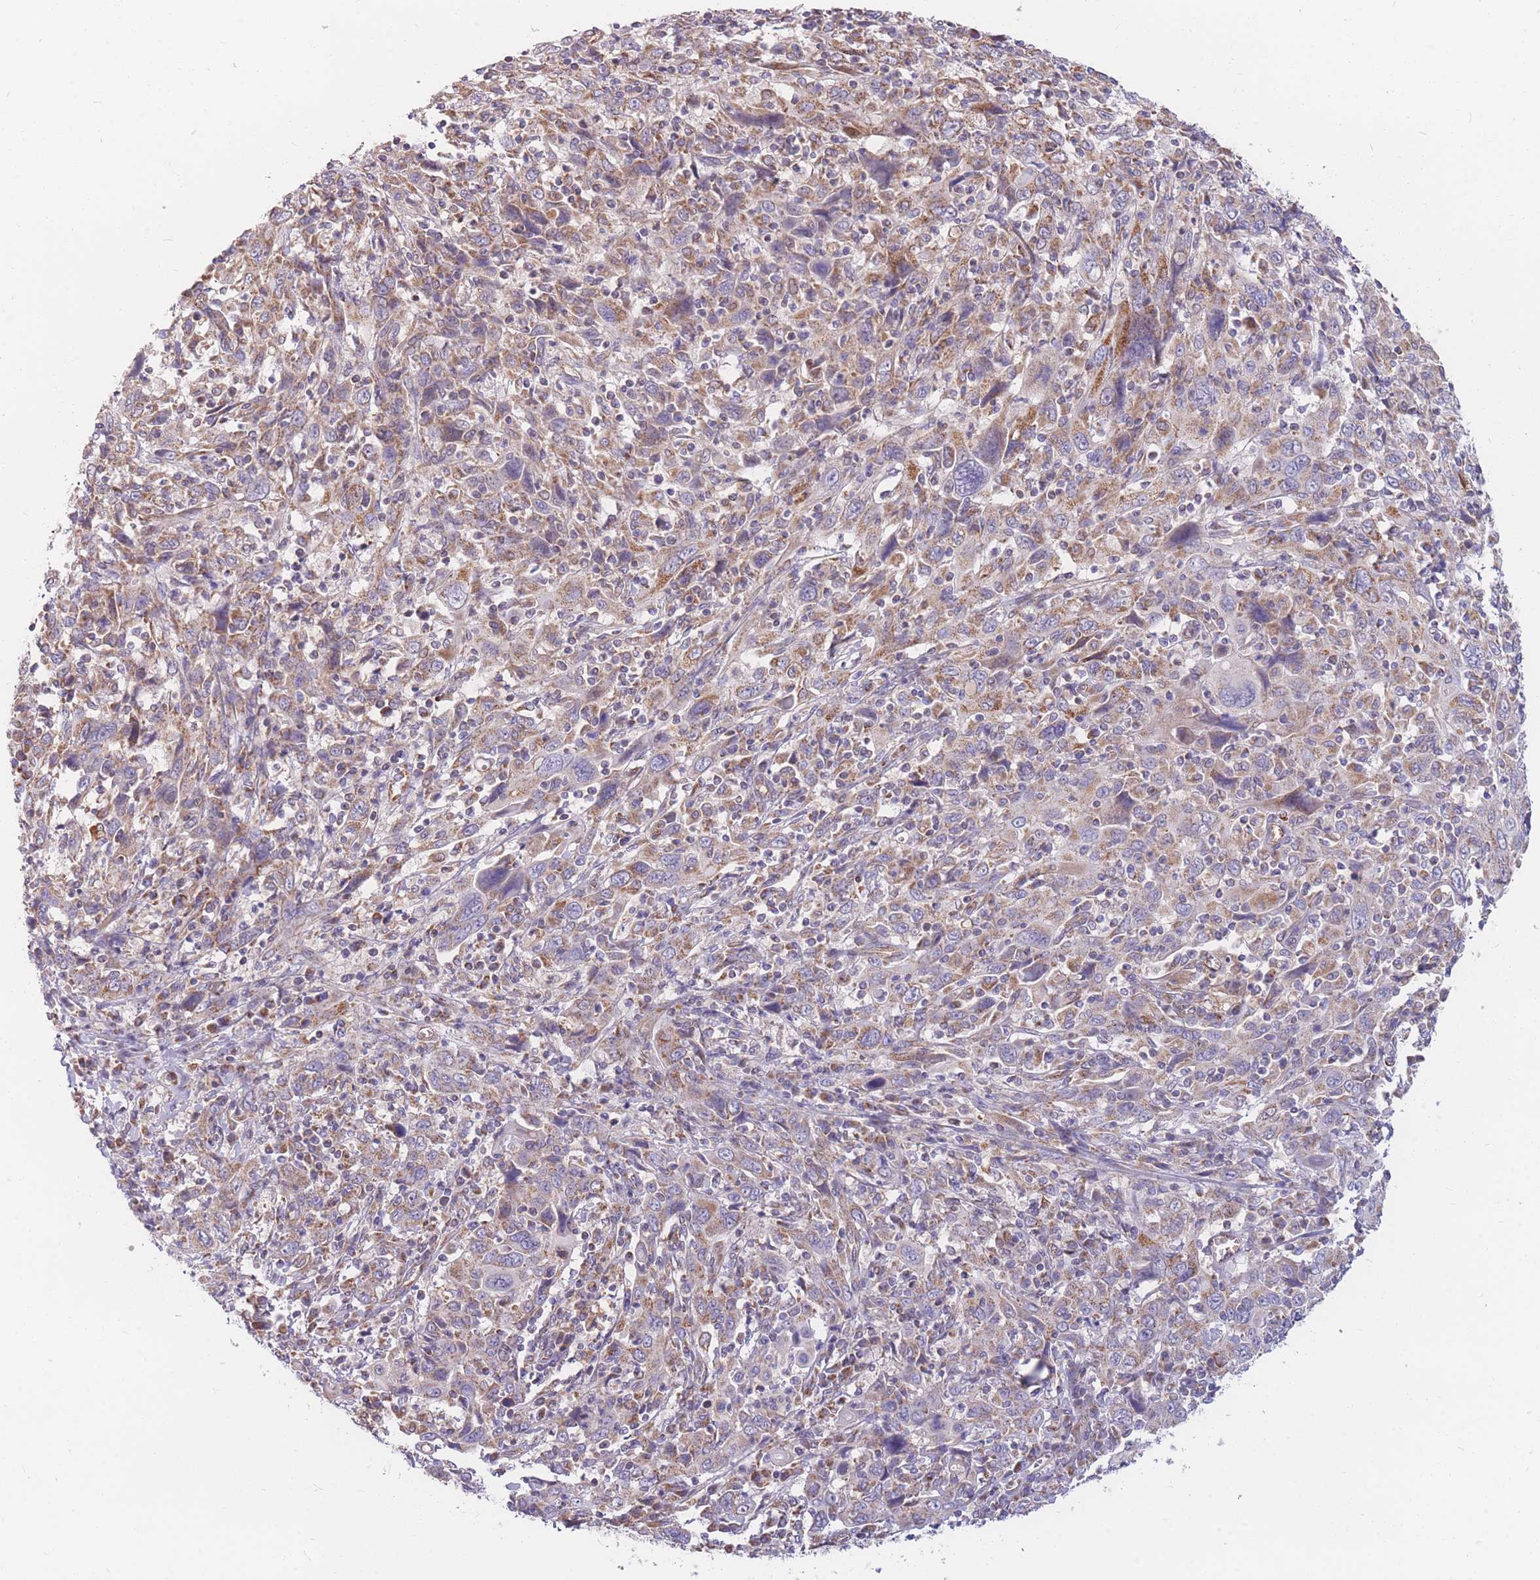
{"staining": {"intensity": "moderate", "quantity": "25%-75%", "location": "cytoplasmic/membranous"}, "tissue": "cervical cancer", "cell_type": "Tumor cells", "image_type": "cancer", "snomed": [{"axis": "morphology", "description": "Squamous cell carcinoma, NOS"}, {"axis": "topography", "description": "Cervix"}], "caption": "Protein analysis of cervical cancer tissue displays moderate cytoplasmic/membranous positivity in about 25%-75% of tumor cells. Immunohistochemistry stains the protein in brown and the nuclei are stained blue.", "gene": "MRPS9", "patient": {"sex": "female", "age": 46}}